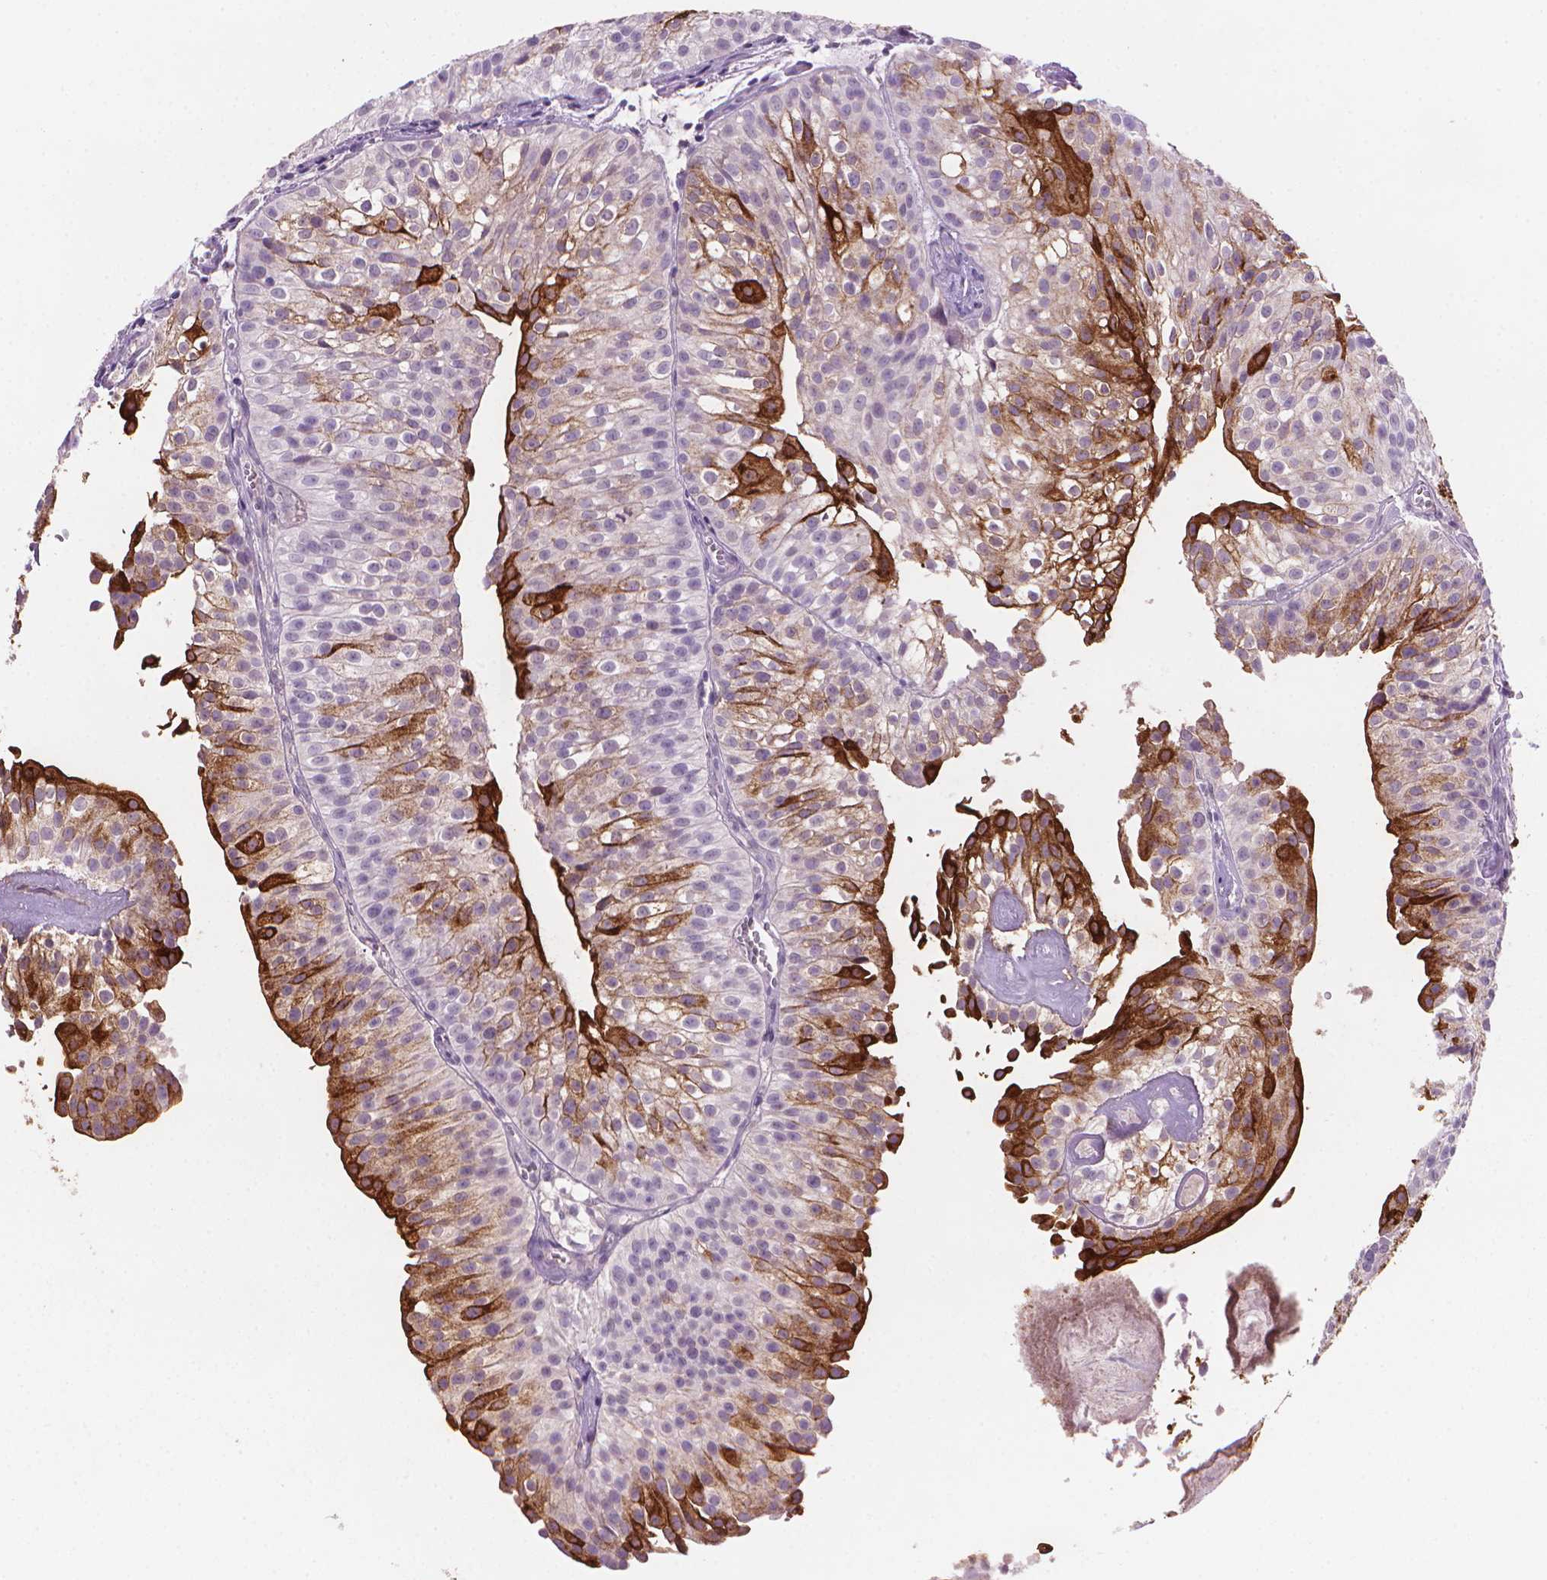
{"staining": {"intensity": "strong", "quantity": "25%-75%", "location": "cytoplasmic/membranous"}, "tissue": "urothelial cancer", "cell_type": "Tumor cells", "image_type": "cancer", "snomed": [{"axis": "morphology", "description": "Urothelial carcinoma, Low grade"}, {"axis": "topography", "description": "Urinary bladder"}], "caption": "Urothelial cancer stained with DAB (3,3'-diaminobenzidine) immunohistochemistry shows high levels of strong cytoplasmic/membranous positivity in about 25%-75% of tumor cells. The staining was performed using DAB, with brown indicating positive protein expression. Nuclei are stained blue with hematoxylin.", "gene": "MUC1", "patient": {"sex": "male", "age": 70}}